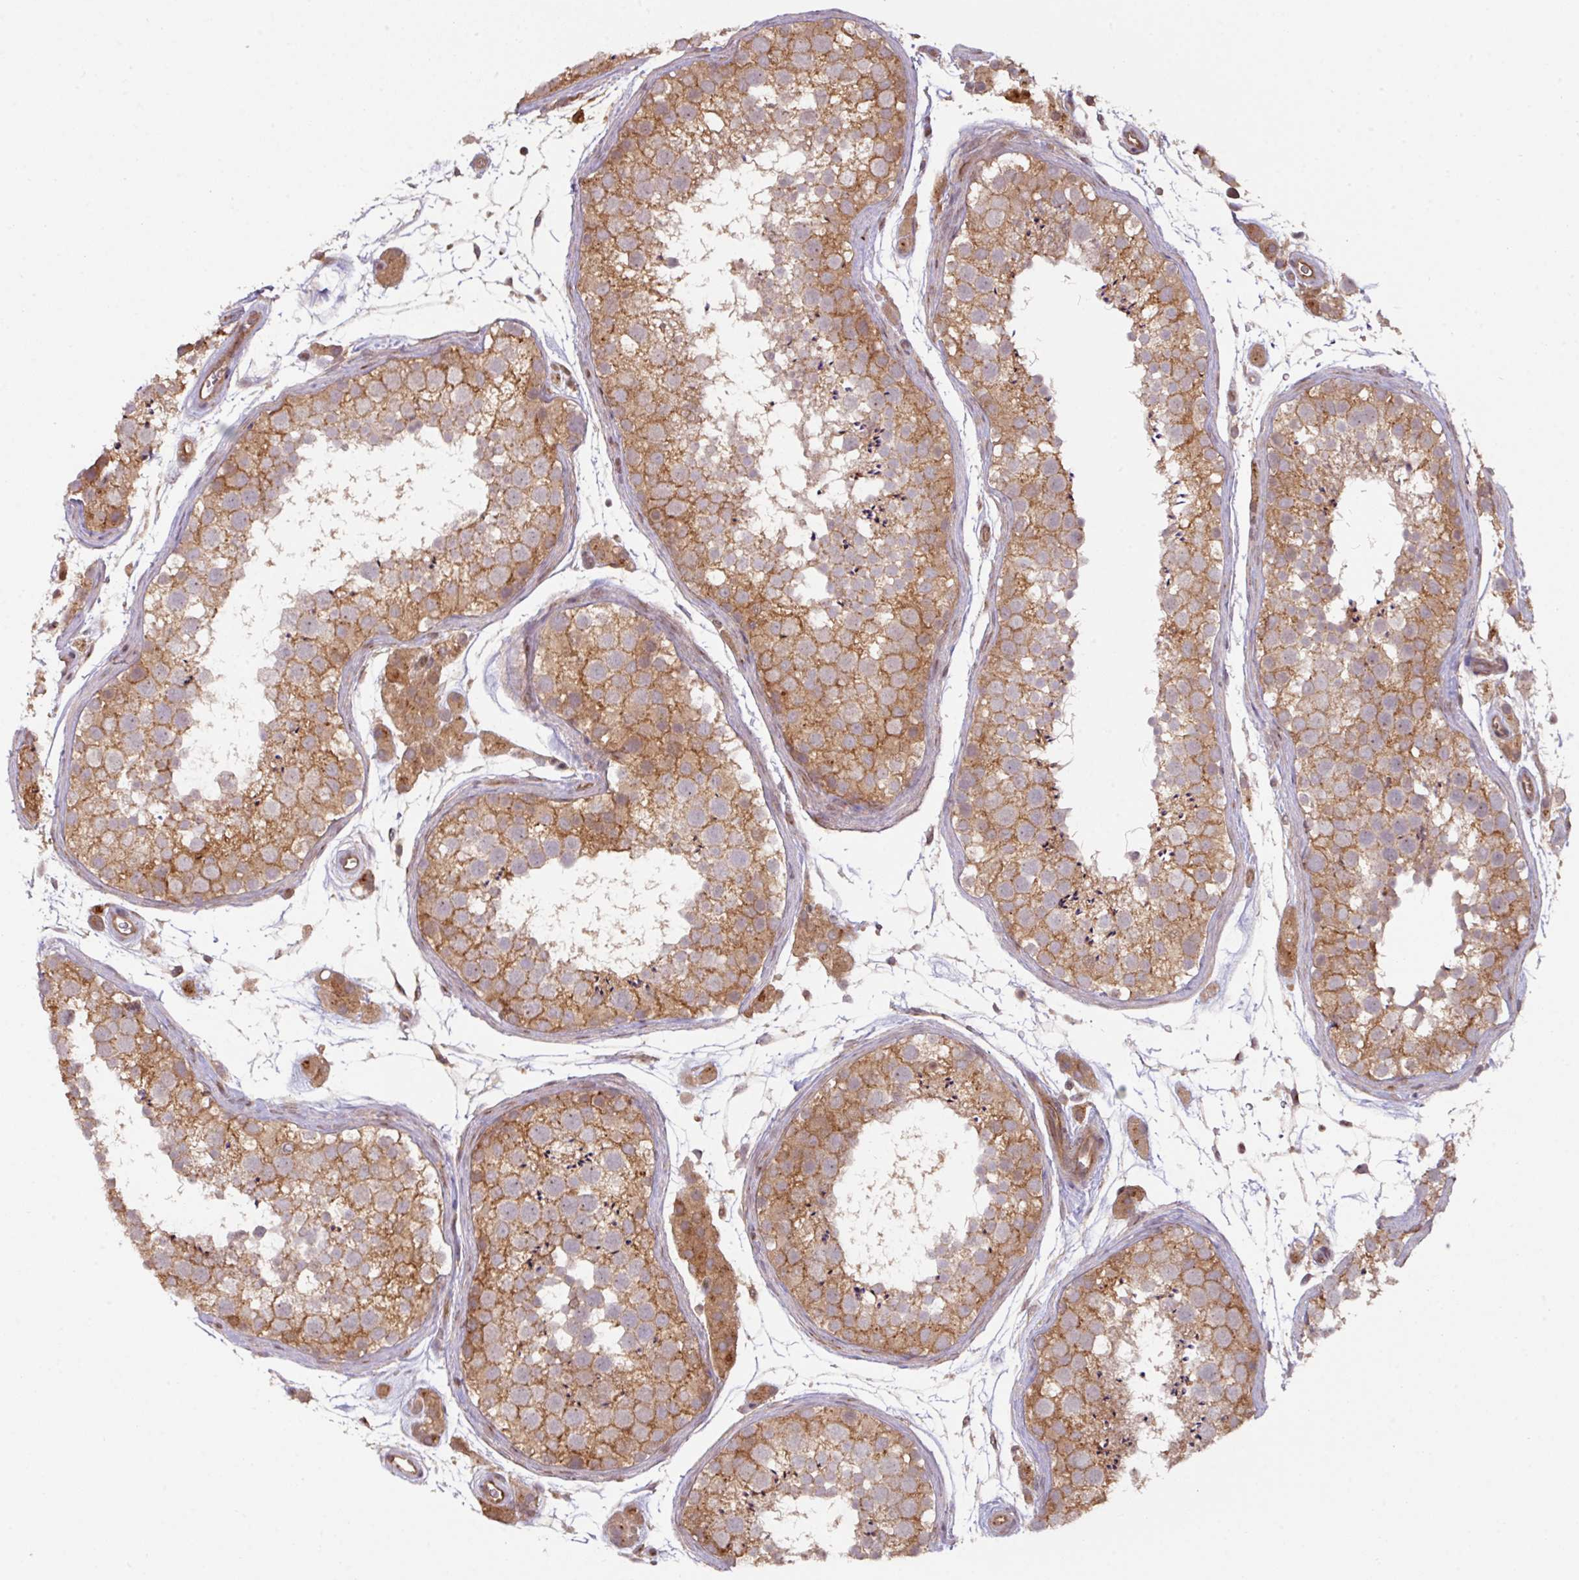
{"staining": {"intensity": "moderate", "quantity": ">75%", "location": "cytoplasmic/membranous"}, "tissue": "testis", "cell_type": "Cells in seminiferous ducts", "image_type": "normal", "snomed": [{"axis": "morphology", "description": "Normal tissue, NOS"}, {"axis": "topography", "description": "Testis"}], "caption": "Protein expression analysis of normal testis reveals moderate cytoplasmic/membranous positivity in approximately >75% of cells in seminiferous ducts. (DAB (3,3'-diaminobenzidine) = brown stain, brightfield microscopy at high magnification).", "gene": "CYFIP2", "patient": {"sex": "male", "age": 41}}